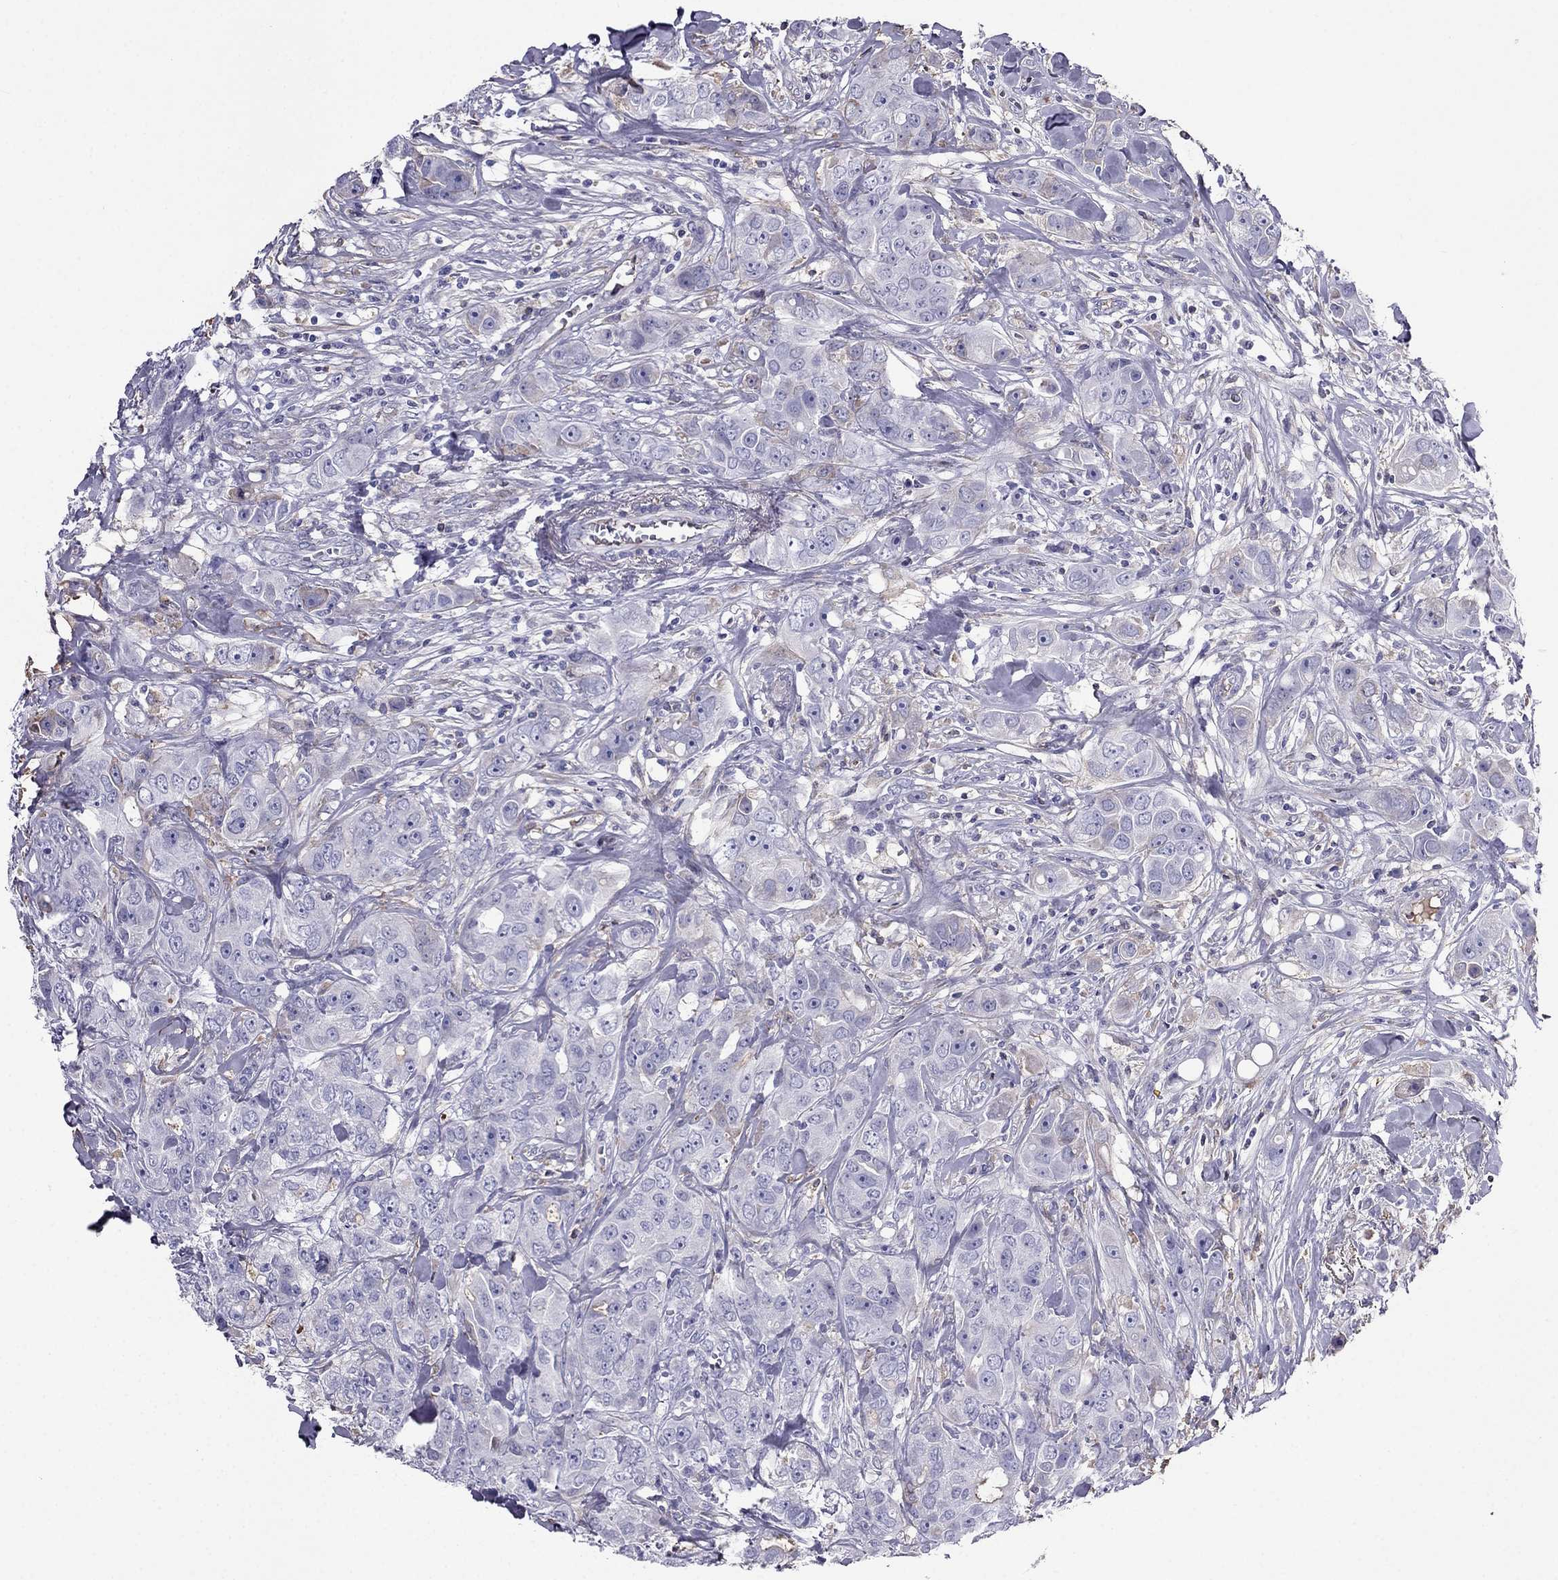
{"staining": {"intensity": "negative", "quantity": "none", "location": "none"}, "tissue": "breast cancer", "cell_type": "Tumor cells", "image_type": "cancer", "snomed": [{"axis": "morphology", "description": "Duct carcinoma"}, {"axis": "topography", "description": "Breast"}], "caption": "Immunohistochemistry (IHC) image of neoplastic tissue: human infiltrating ductal carcinoma (breast) stained with DAB shows no significant protein staining in tumor cells.", "gene": "TBC1D21", "patient": {"sex": "female", "age": 43}}